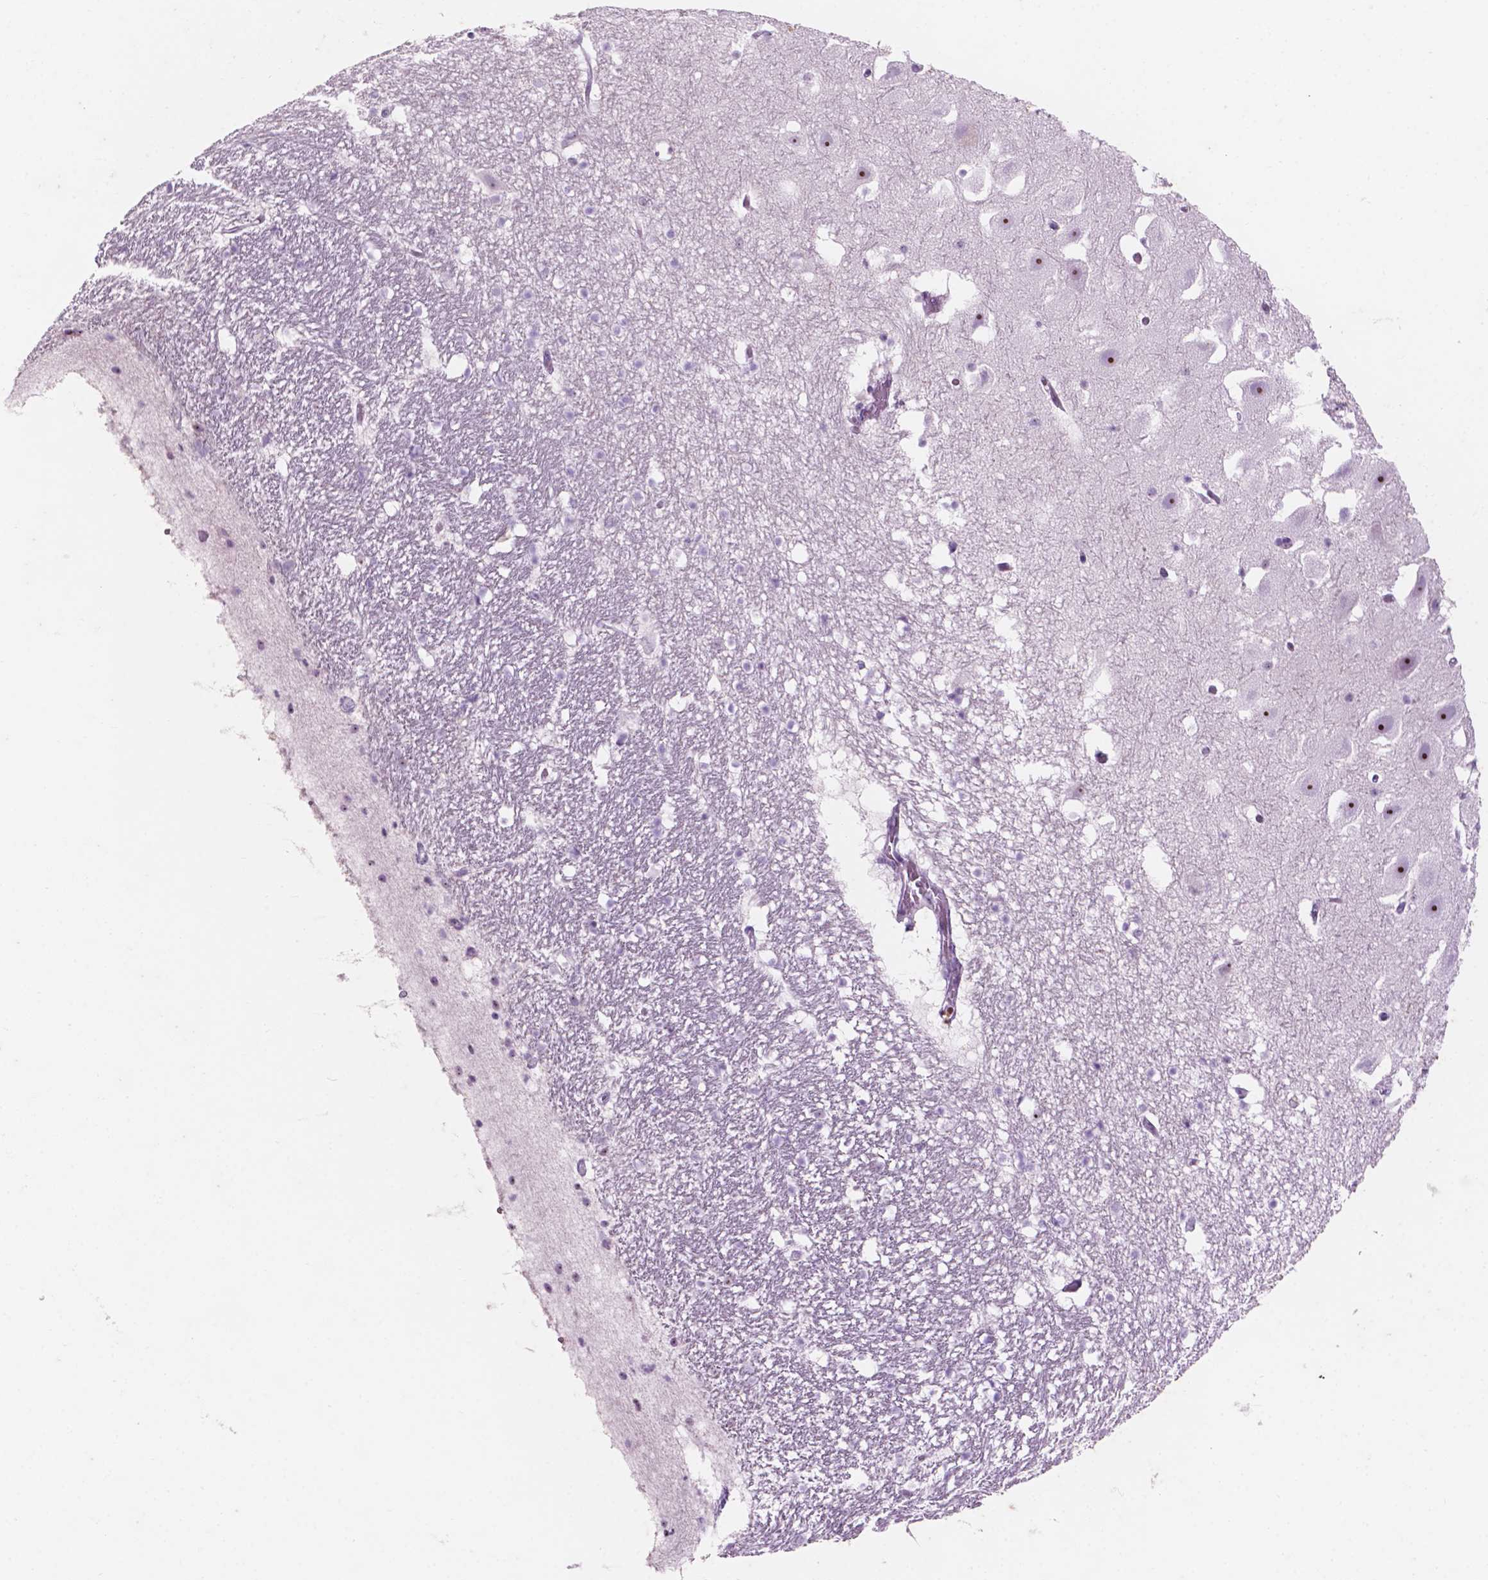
{"staining": {"intensity": "negative", "quantity": "none", "location": "none"}, "tissue": "hippocampus", "cell_type": "Glial cells", "image_type": "normal", "snomed": [{"axis": "morphology", "description": "Normal tissue, NOS"}, {"axis": "topography", "description": "Hippocampus"}], "caption": "DAB immunohistochemical staining of normal hippocampus exhibits no significant expression in glial cells. Nuclei are stained in blue.", "gene": "ZNF853", "patient": {"sex": "male", "age": 26}}